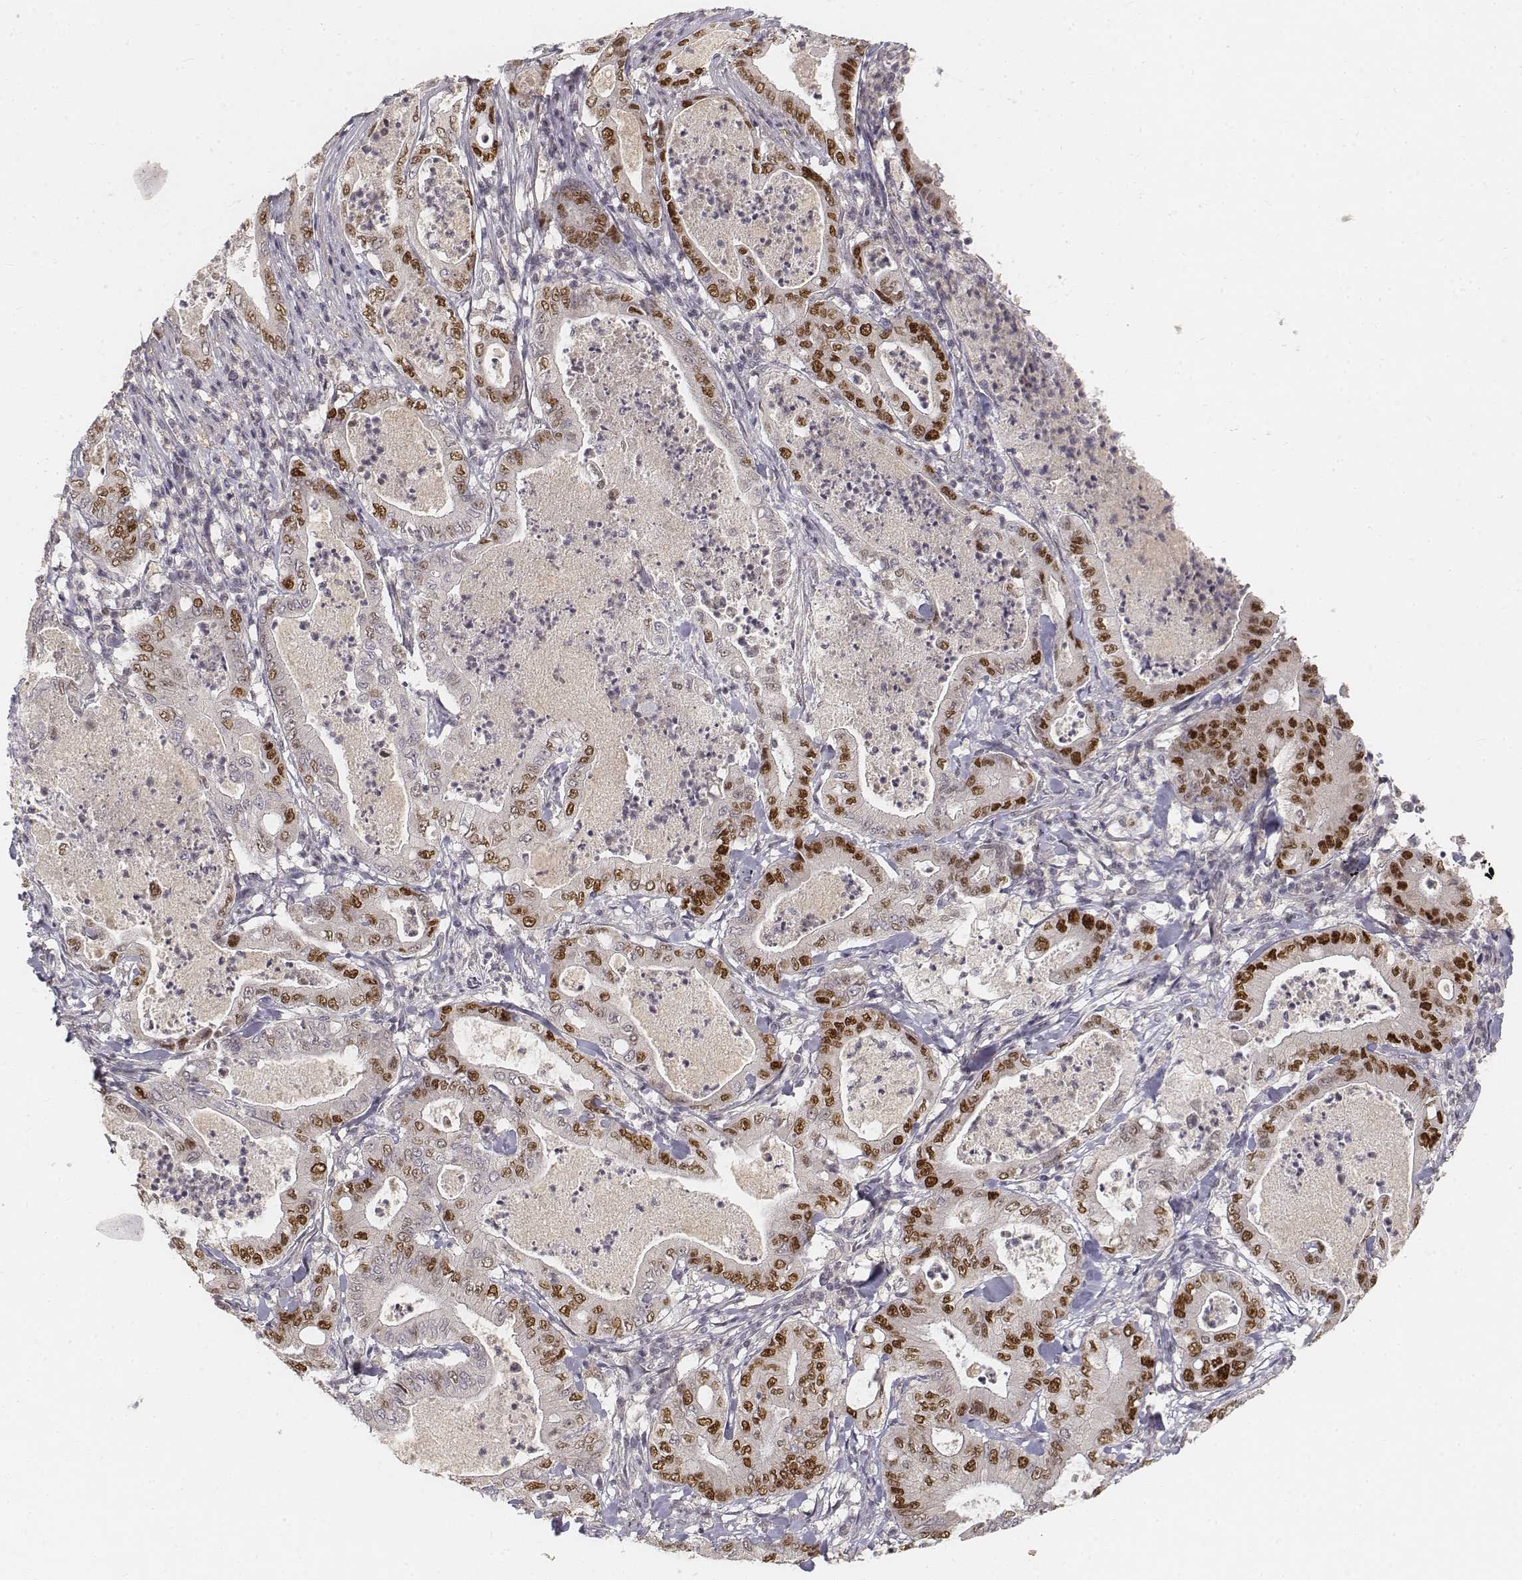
{"staining": {"intensity": "strong", "quantity": ">75%", "location": "nuclear"}, "tissue": "pancreatic cancer", "cell_type": "Tumor cells", "image_type": "cancer", "snomed": [{"axis": "morphology", "description": "Adenocarcinoma, NOS"}, {"axis": "topography", "description": "Pancreas"}], "caption": "This histopathology image displays IHC staining of human adenocarcinoma (pancreatic), with high strong nuclear positivity in approximately >75% of tumor cells.", "gene": "FANCD2", "patient": {"sex": "male", "age": 71}}